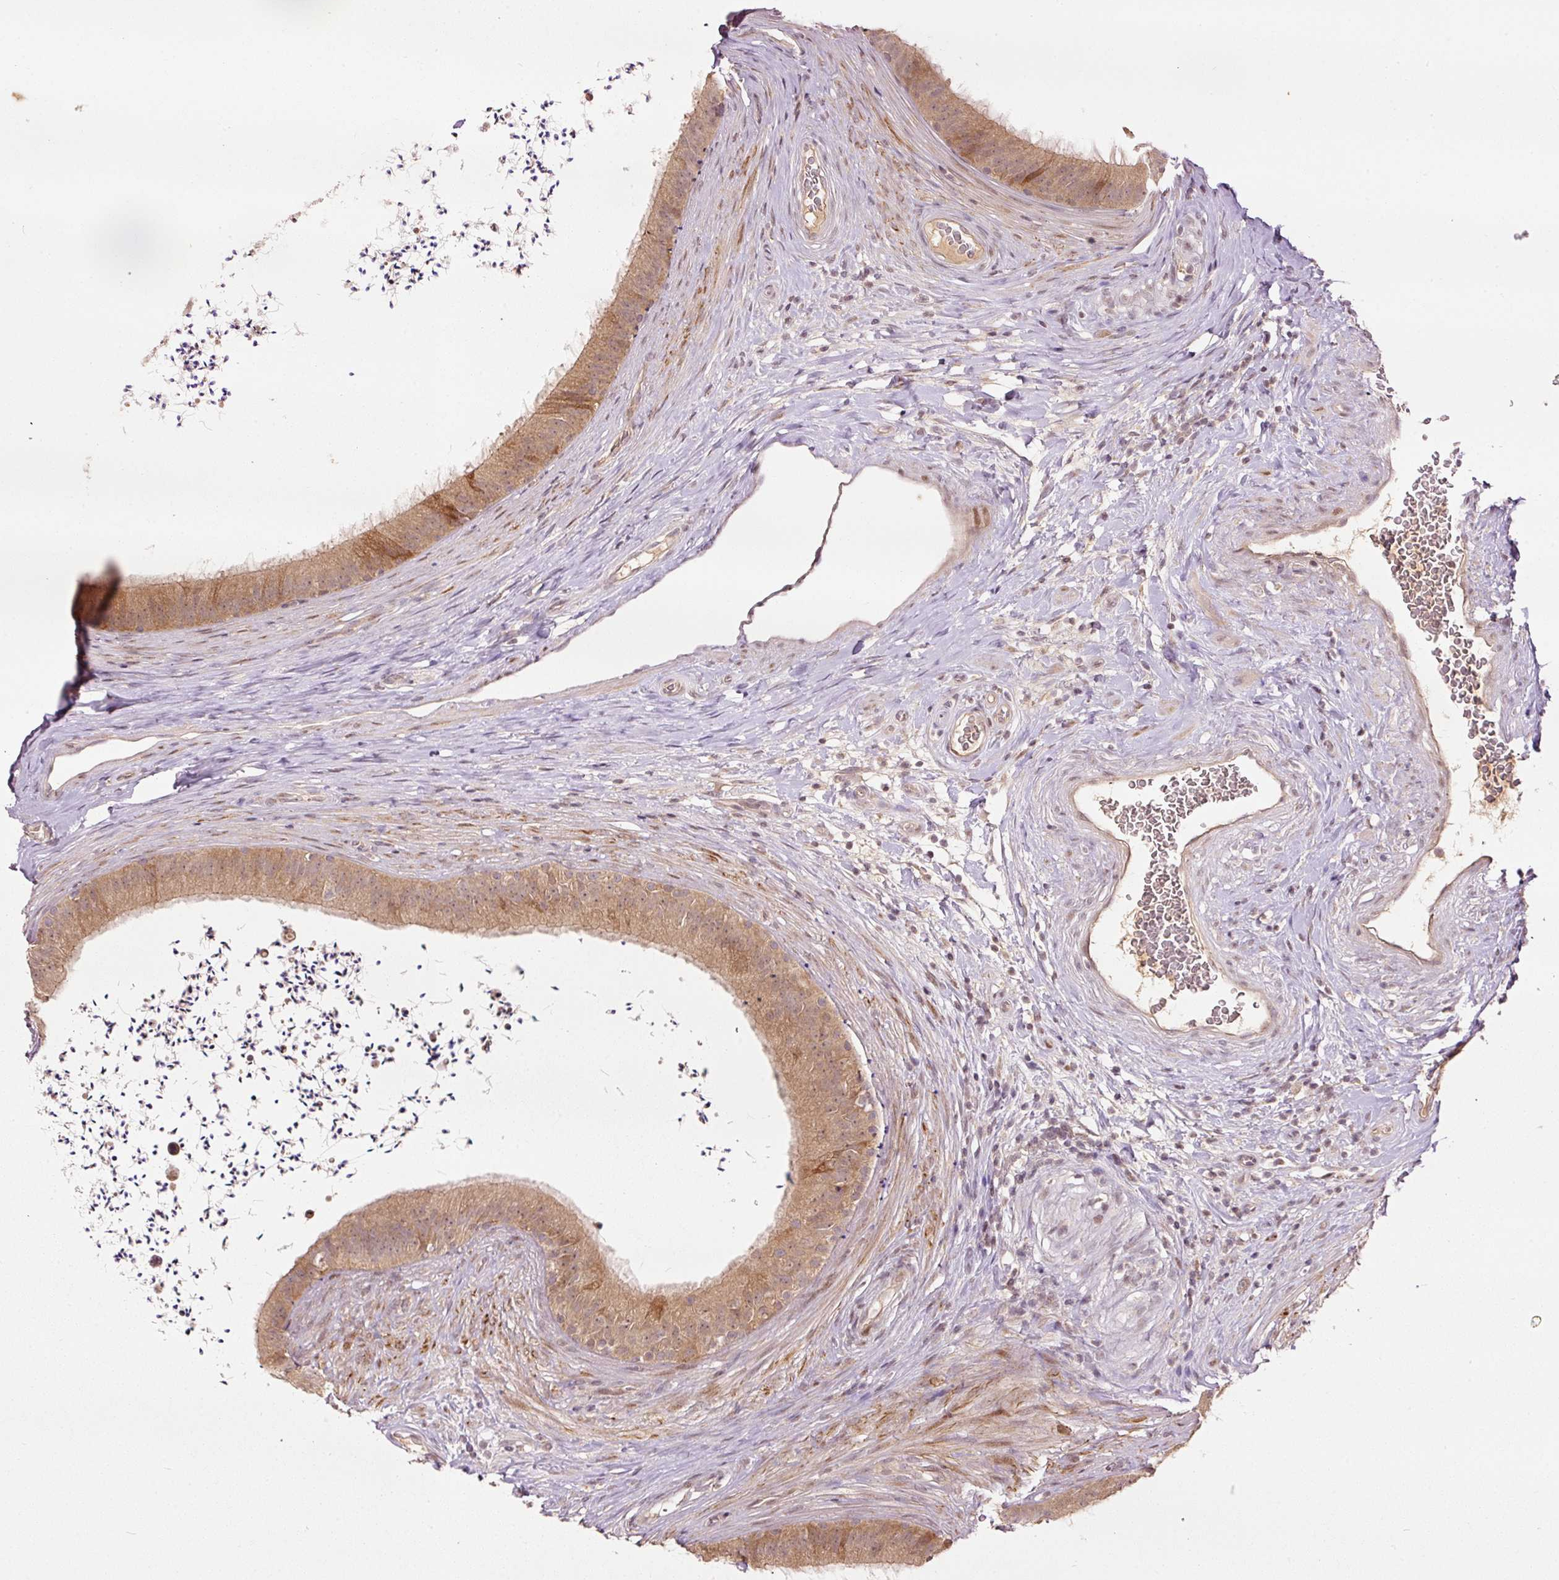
{"staining": {"intensity": "moderate", "quantity": ">75%", "location": "cytoplasmic/membranous"}, "tissue": "epididymis", "cell_type": "Glandular cells", "image_type": "normal", "snomed": [{"axis": "morphology", "description": "Normal tissue, NOS"}, {"axis": "topography", "description": "Testis"}, {"axis": "topography", "description": "Epididymis"}], "caption": "Epididymis stained for a protein demonstrates moderate cytoplasmic/membranous positivity in glandular cells. (brown staining indicates protein expression, while blue staining denotes nuclei).", "gene": "PCDHB1", "patient": {"sex": "male", "age": 41}}